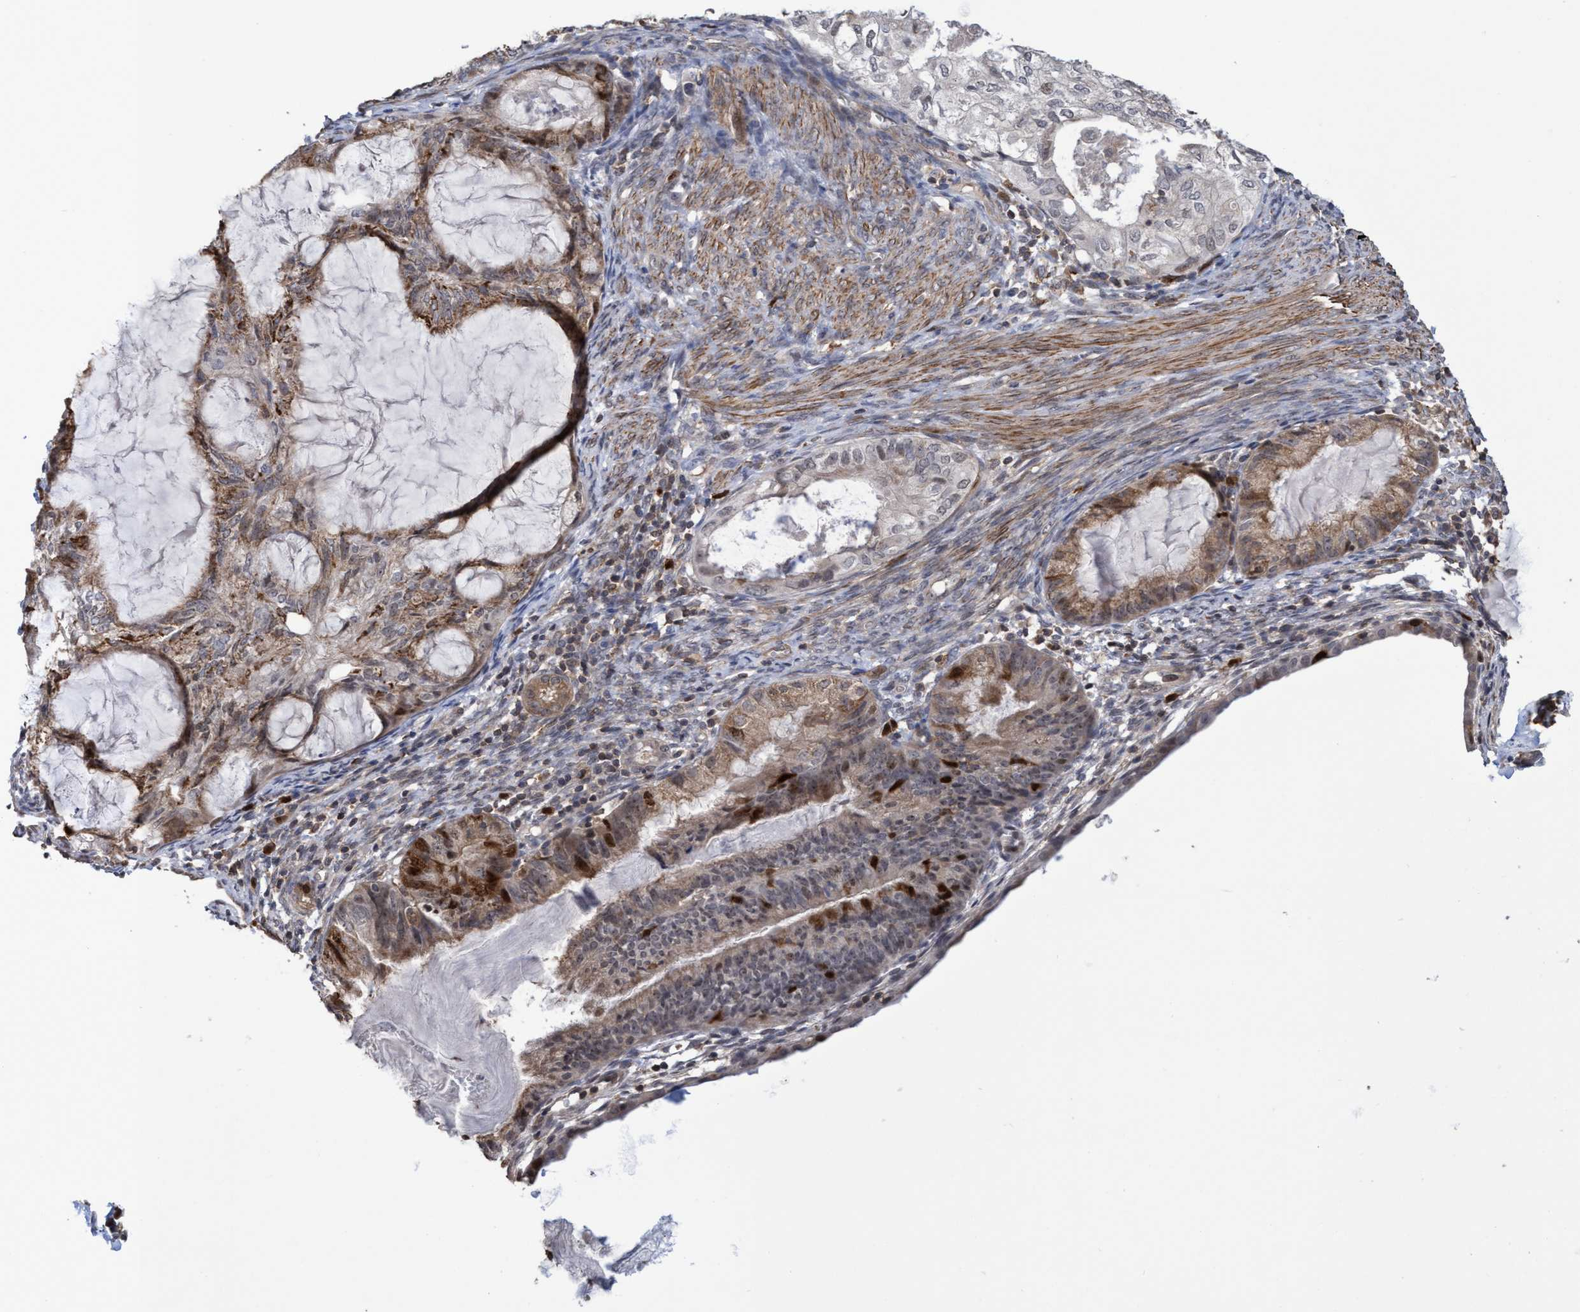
{"staining": {"intensity": "moderate", "quantity": ">75%", "location": "cytoplasmic/membranous,nuclear"}, "tissue": "cervical cancer", "cell_type": "Tumor cells", "image_type": "cancer", "snomed": [{"axis": "morphology", "description": "Normal tissue, NOS"}, {"axis": "morphology", "description": "Adenocarcinoma, NOS"}, {"axis": "topography", "description": "Cervix"}, {"axis": "topography", "description": "Endometrium"}], "caption": "Immunohistochemical staining of cervical adenocarcinoma shows medium levels of moderate cytoplasmic/membranous and nuclear protein positivity in approximately >75% of tumor cells. The staining was performed using DAB to visualize the protein expression in brown, while the nuclei were stained in blue with hematoxylin (Magnification: 20x).", "gene": "SLBP", "patient": {"sex": "female", "age": 86}}